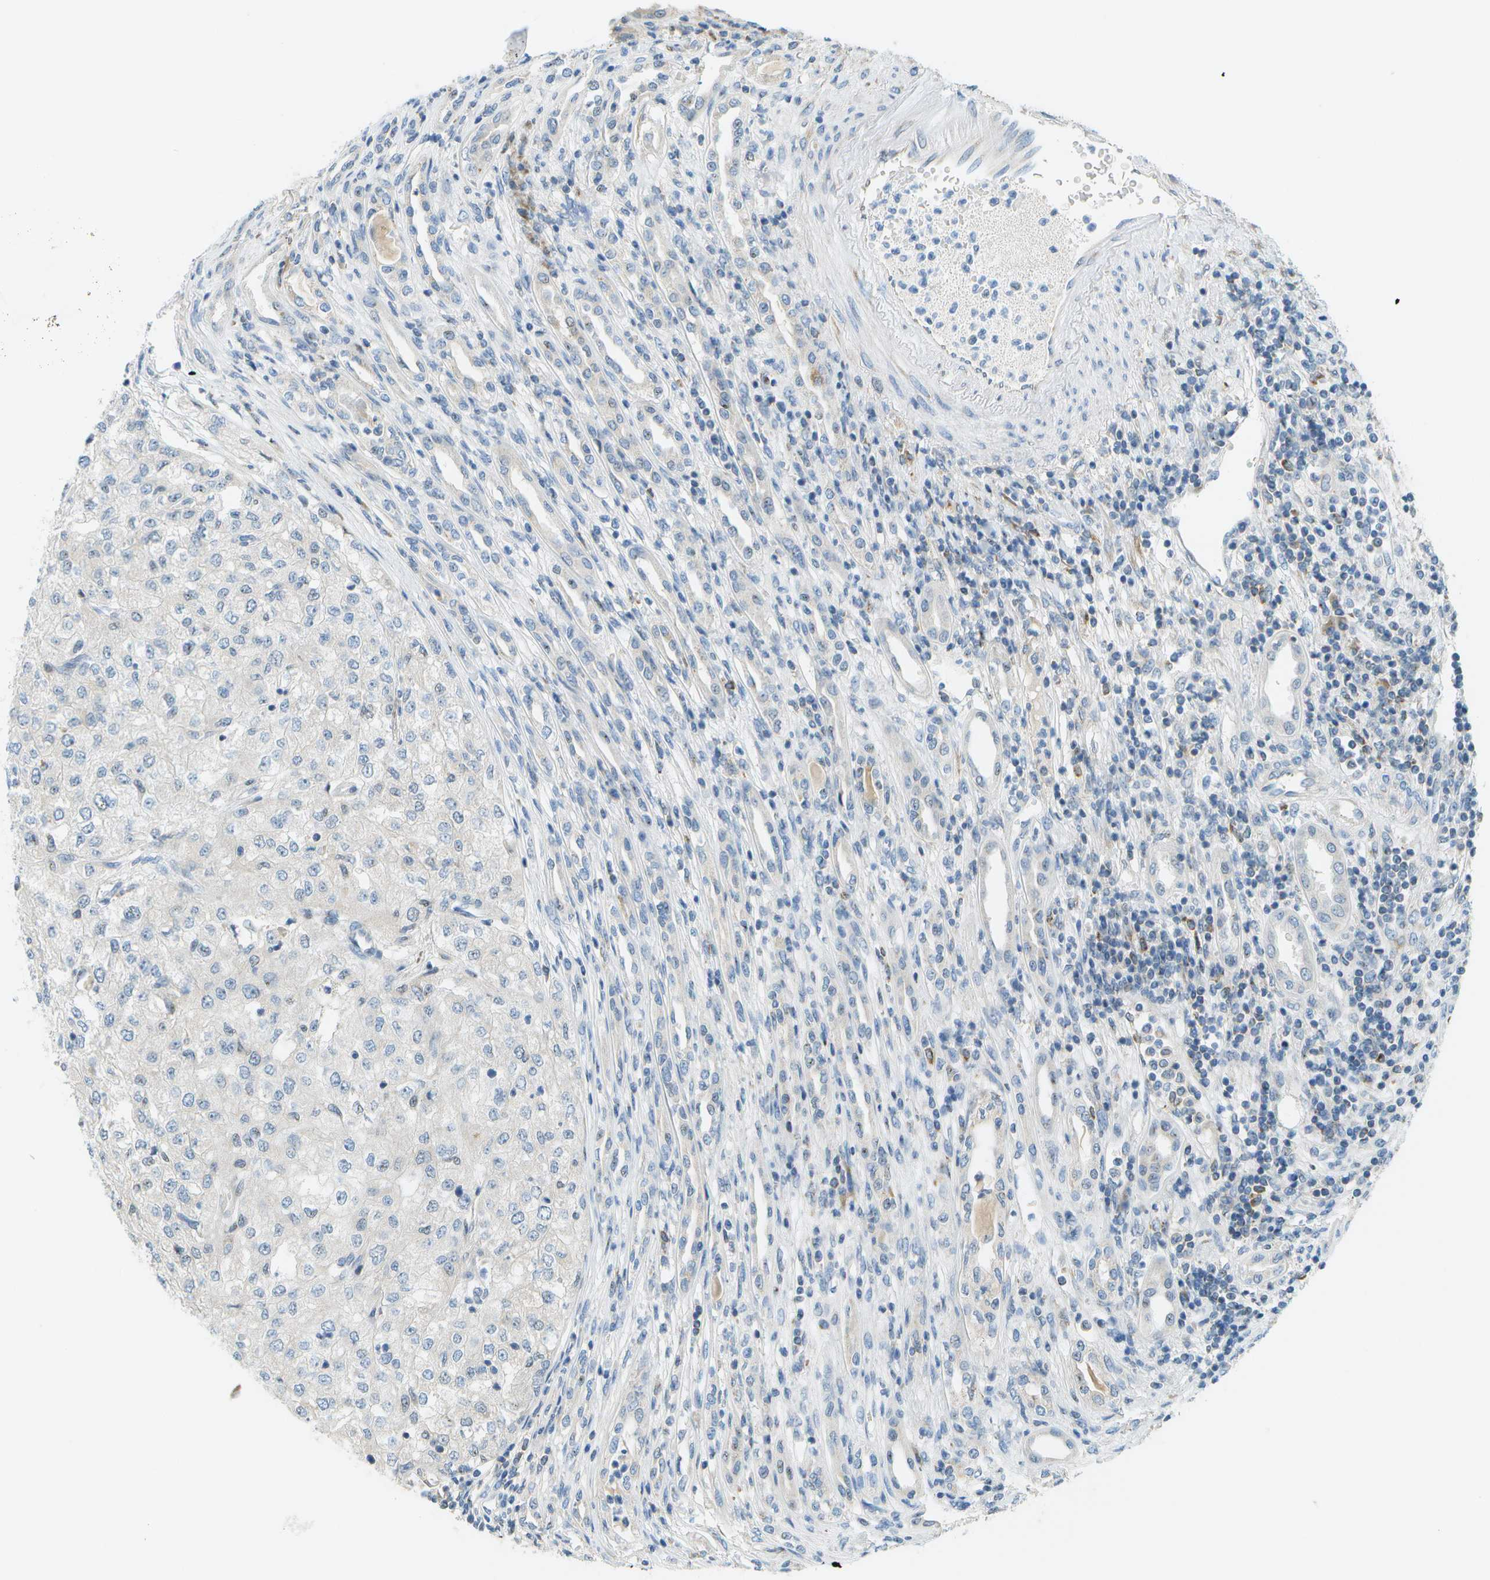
{"staining": {"intensity": "negative", "quantity": "none", "location": "none"}, "tissue": "renal cancer", "cell_type": "Tumor cells", "image_type": "cancer", "snomed": [{"axis": "morphology", "description": "Adenocarcinoma, NOS"}, {"axis": "topography", "description": "Kidney"}], "caption": "High power microscopy histopathology image of an immunohistochemistry (IHC) micrograph of renal adenocarcinoma, revealing no significant expression in tumor cells.", "gene": "PTGIS", "patient": {"sex": "female", "age": 54}}